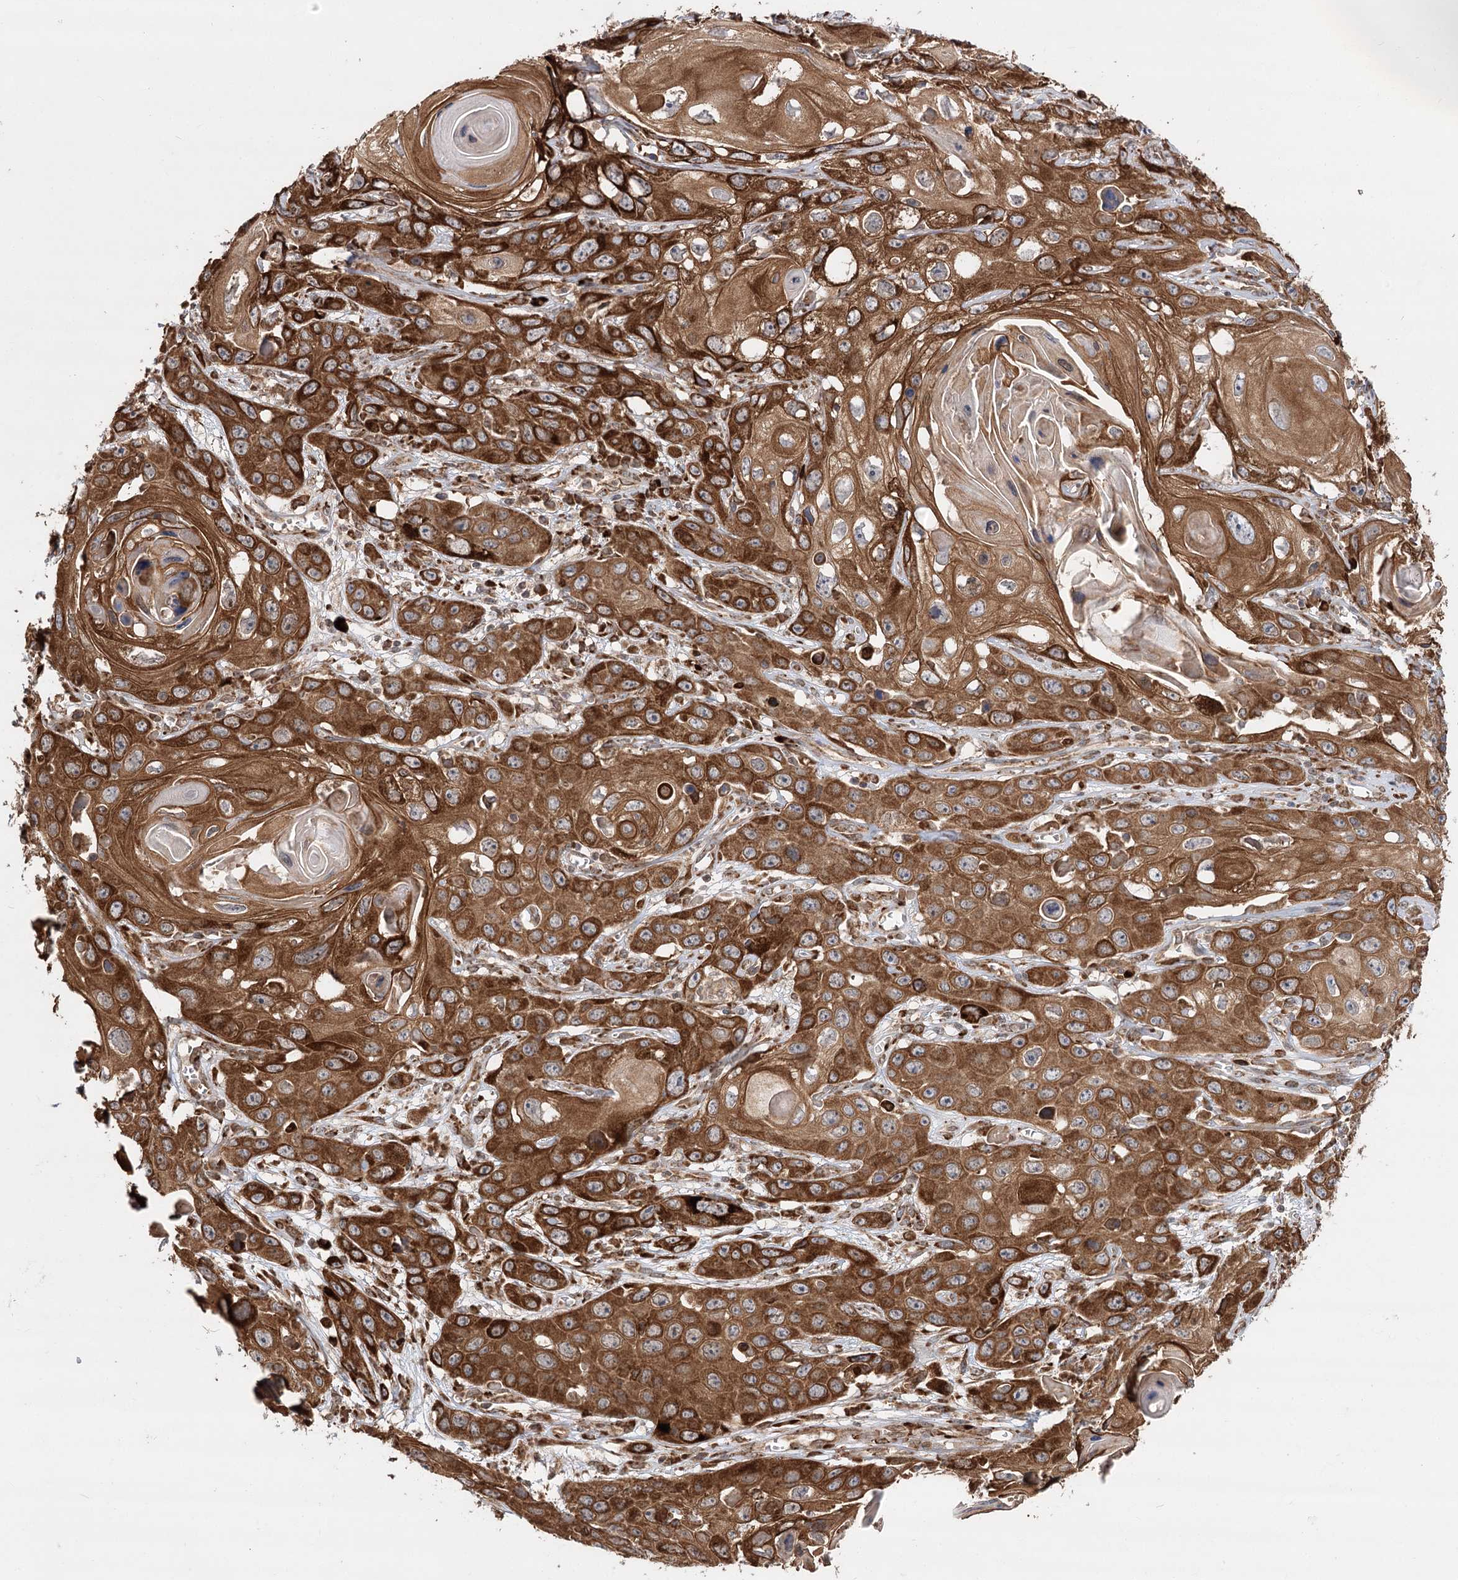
{"staining": {"intensity": "strong", "quantity": ">75%", "location": "cytoplasmic/membranous"}, "tissue": "skin cancer", "cell_type": "Tumor cells", "image_type": "cancer", "snomed": [{"axis": "morphology", "description": "Squamous cell carcinoma, NOS"}, {"axis": "topography", "description": "Skin"}], "caption": "Protein staining of skin squamous cell carcinoma tissue displays strong cytoplasmic/membranous staining in about >75% of tumor cells.", "gene": "DNAJB14", "patient": {"sex": "male", "age": 55}}